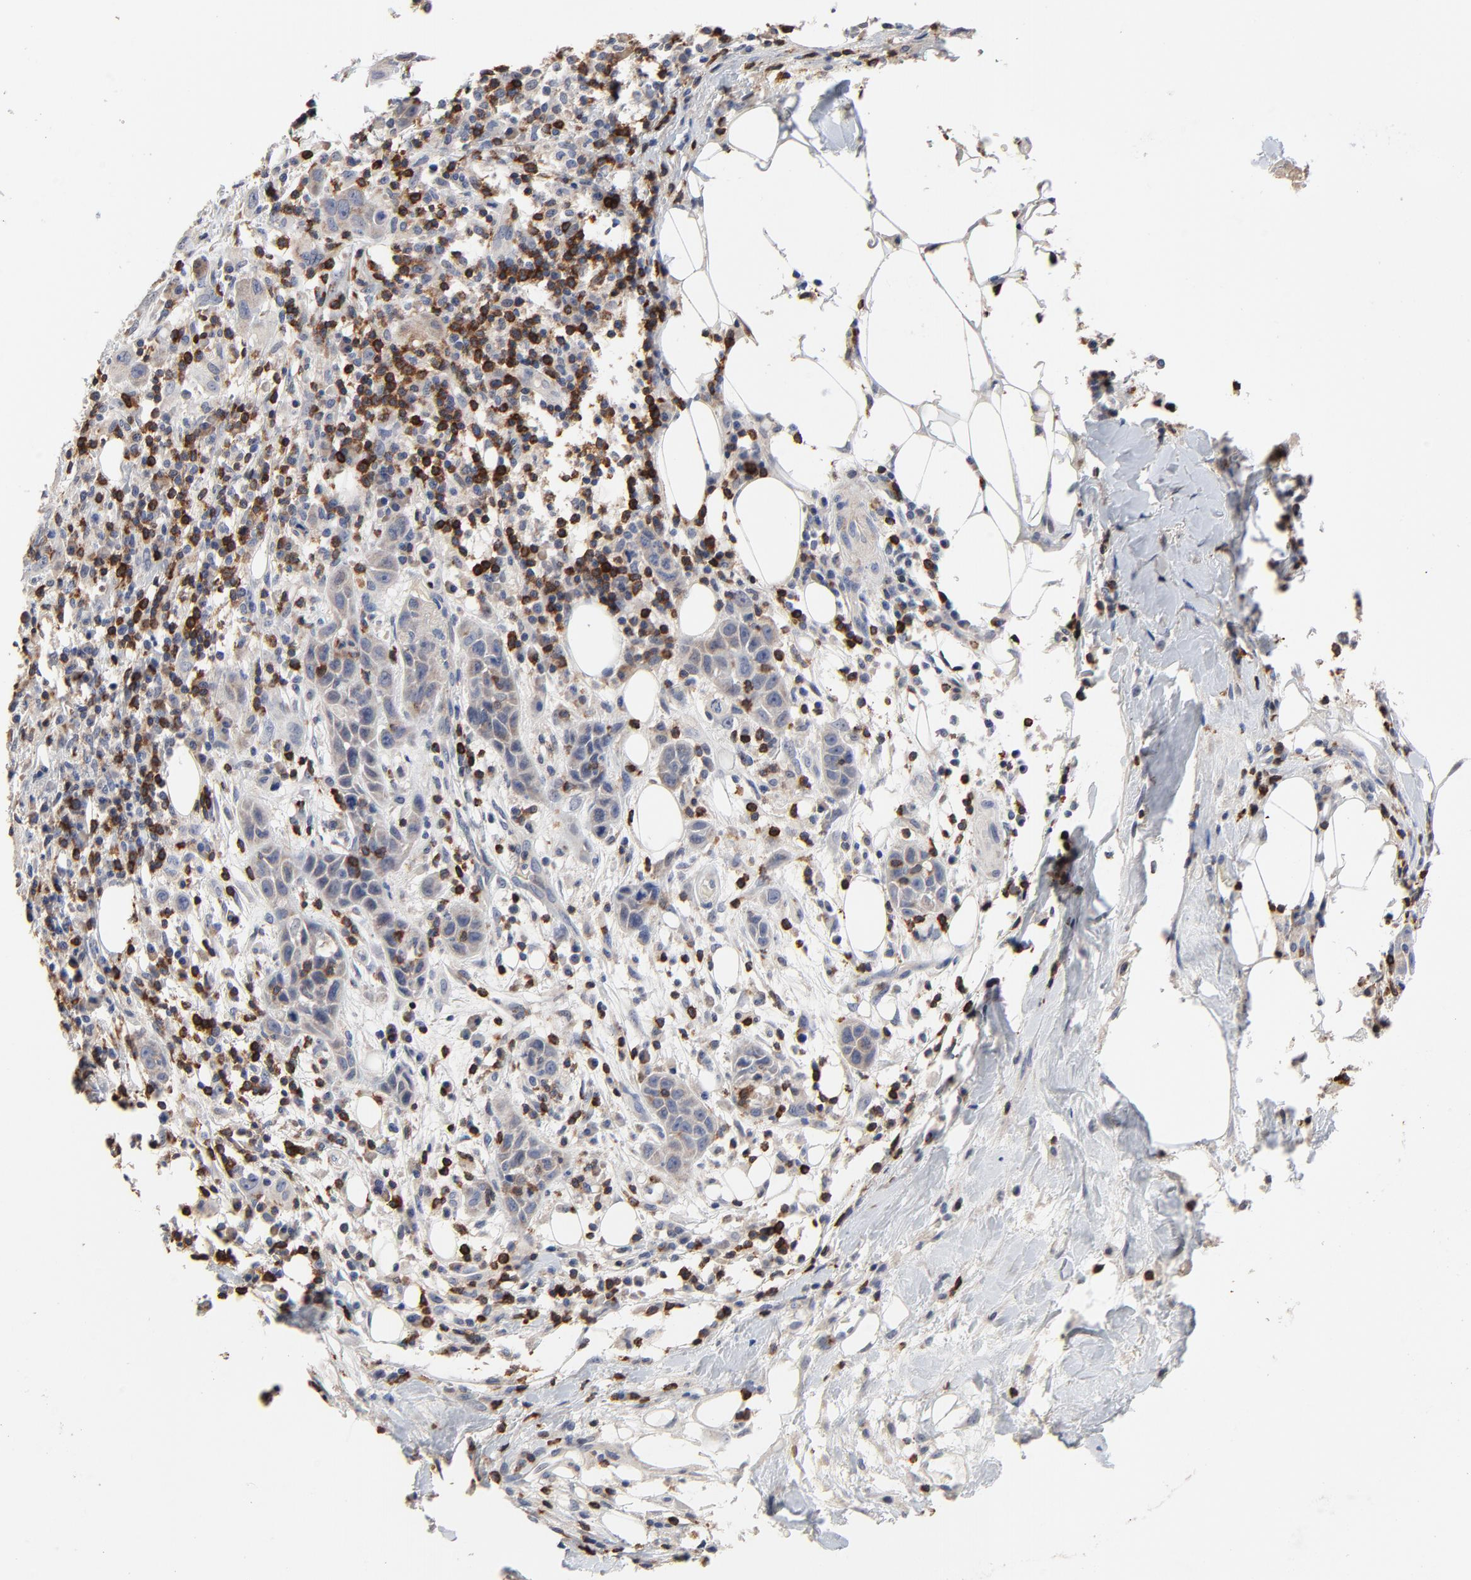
{"staining": {"intensity": "weak", "quantity": "25%-75%", "location": "cytoplasmic/membranous"}, "tissue": "skin cancer", "cell_type": "Tumor cells", "image_type": "cancer", "snomed": [{"axis": "morphology", "description": "Squamous cell carcinoma, NOS"}, {"axis": "topography", "description": "Skin"}], "caption": "A brown stain shows weak cytoplasmic/membranous staining of a protein in skin cancer tumor cells.", "gene": "SKAP1", "patient": {"sex": "male", "age": 84}}